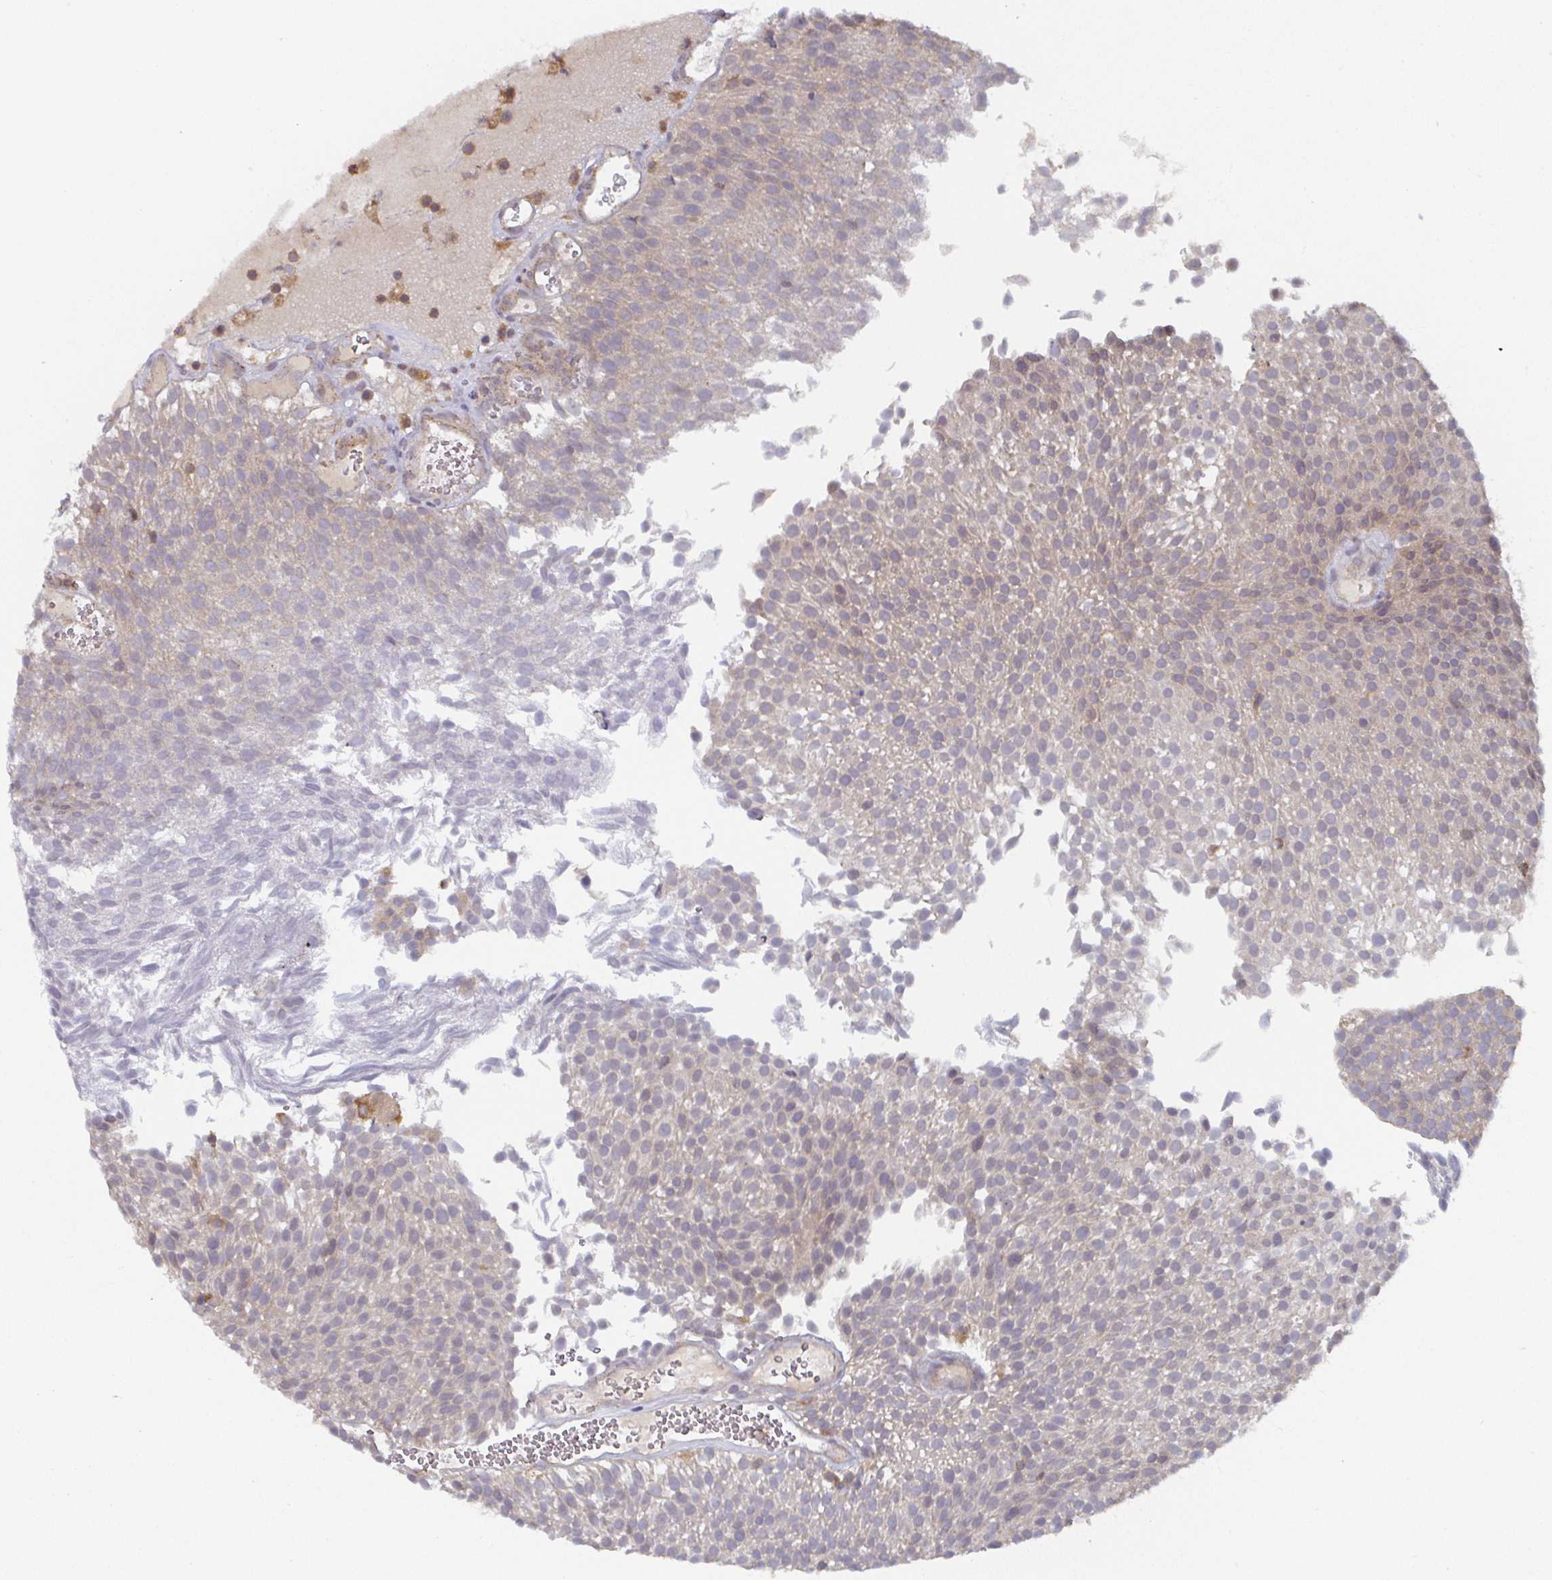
{"staining": {"intensity": "negative", "quantity": "none", "location": "none"}, "tissue": "urothelial cancer", "cell_type": "Tumor cells", "image_type": "cancer", "snomed": [{"axis": "morphology", "description": "Urothelial carcinoma, Low grade"}, {"axis": "topography", "description": "Urinary bladder"}], "caption": "Urothelial cancer was stained to show a protein in brown. There is no significant positivity in tumor cells.", "gene": "CDH18", "patient": {"sex": "female", "age": 79}}